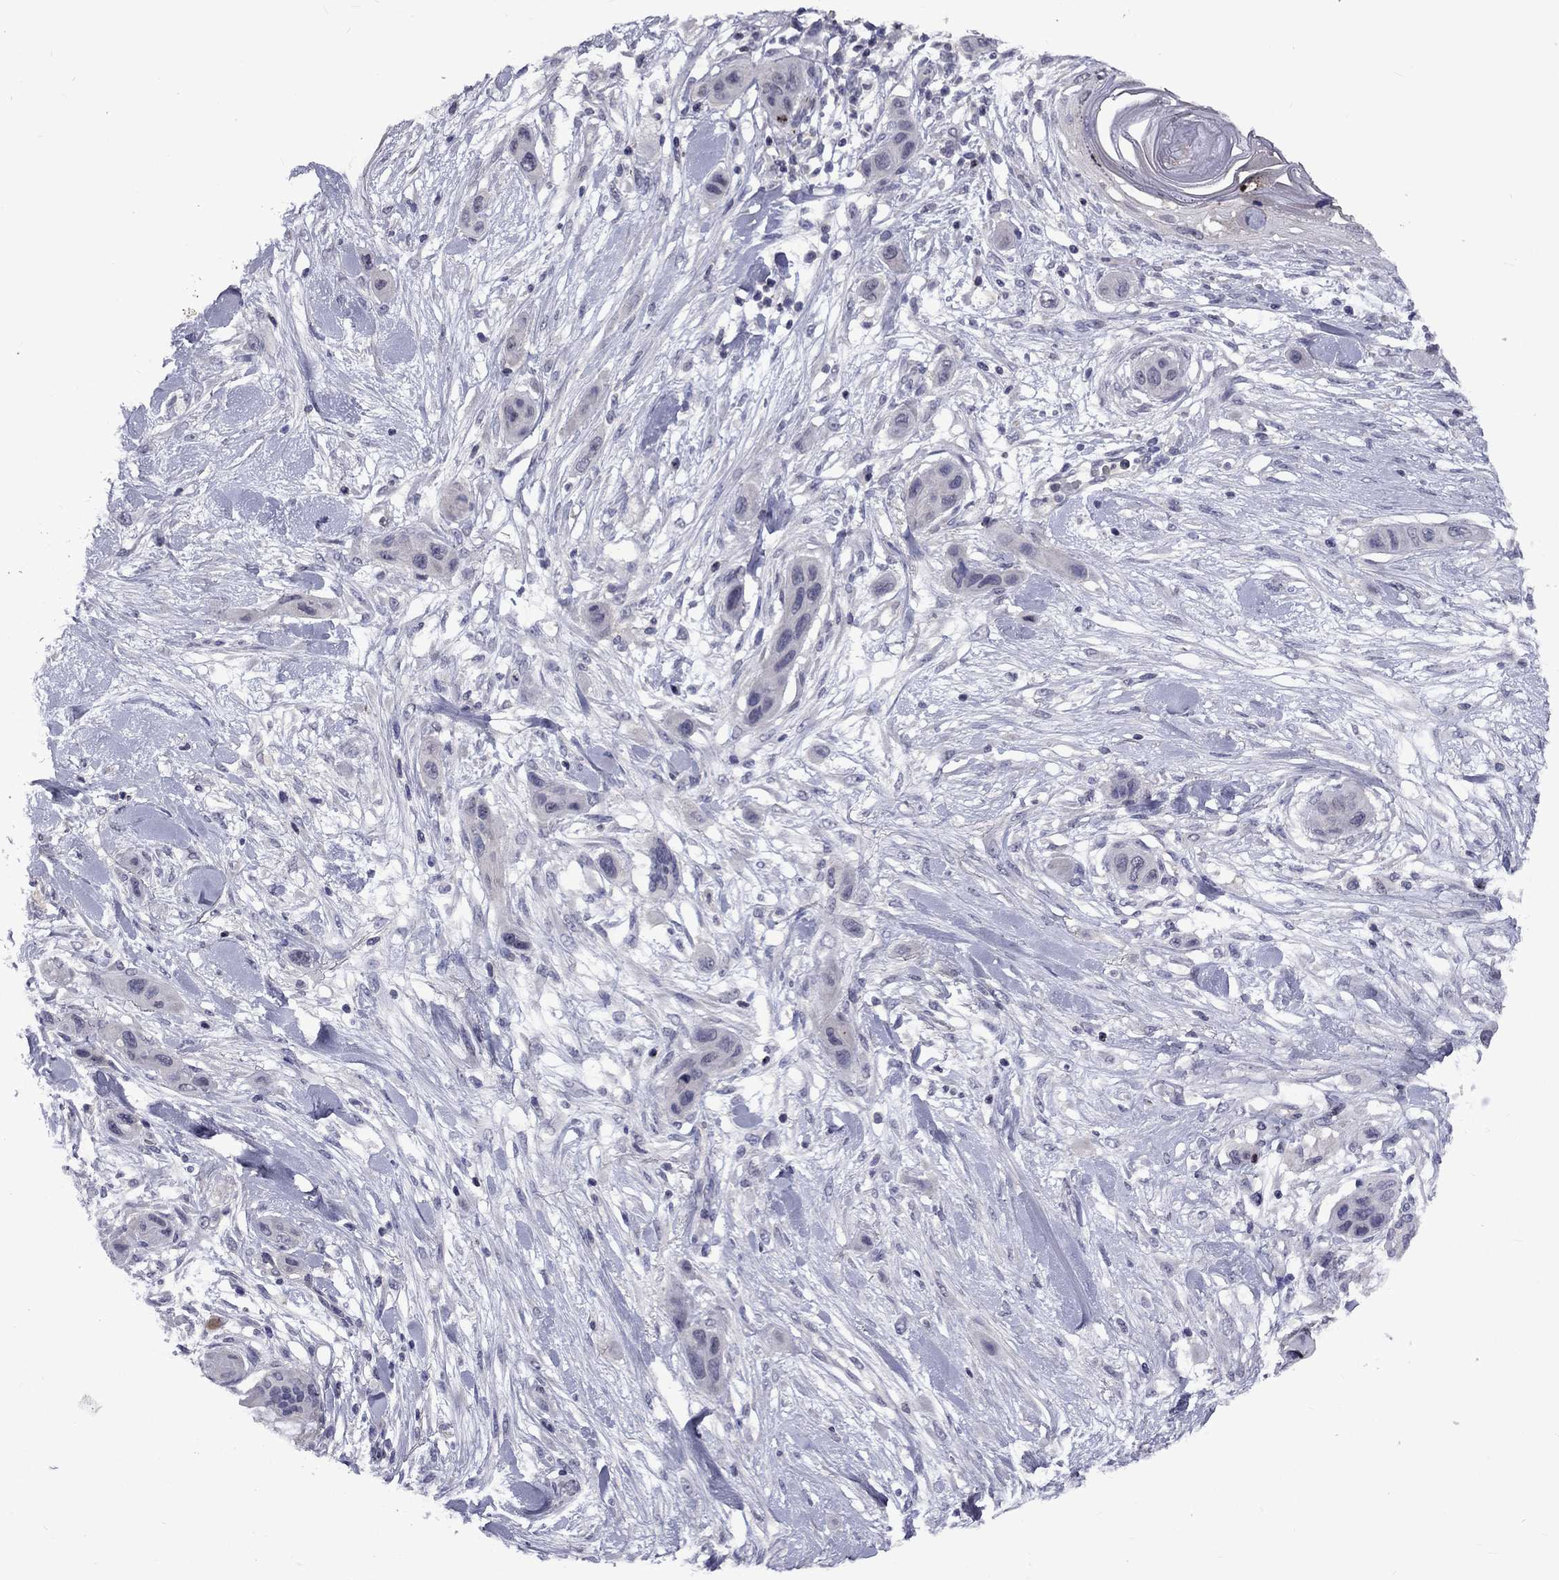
{"staining": {"intensity": "negative", "quantity": "none", "location": "none"}, "tissue": "skin cancer", "cell_type": "Tumor cells", "image_type": "cancer", "snomed": [{"axis": "morphology", "description": "Squamous cell carcinoma, NOS"}, {"axis": "topography", "description": "Skin"}], "caption": "Human skin cancer stained for a protein using IHC displays no expression in tumor cells.", "gene": "SNTA1", "patient": {"sex": "male", "age": 79}}